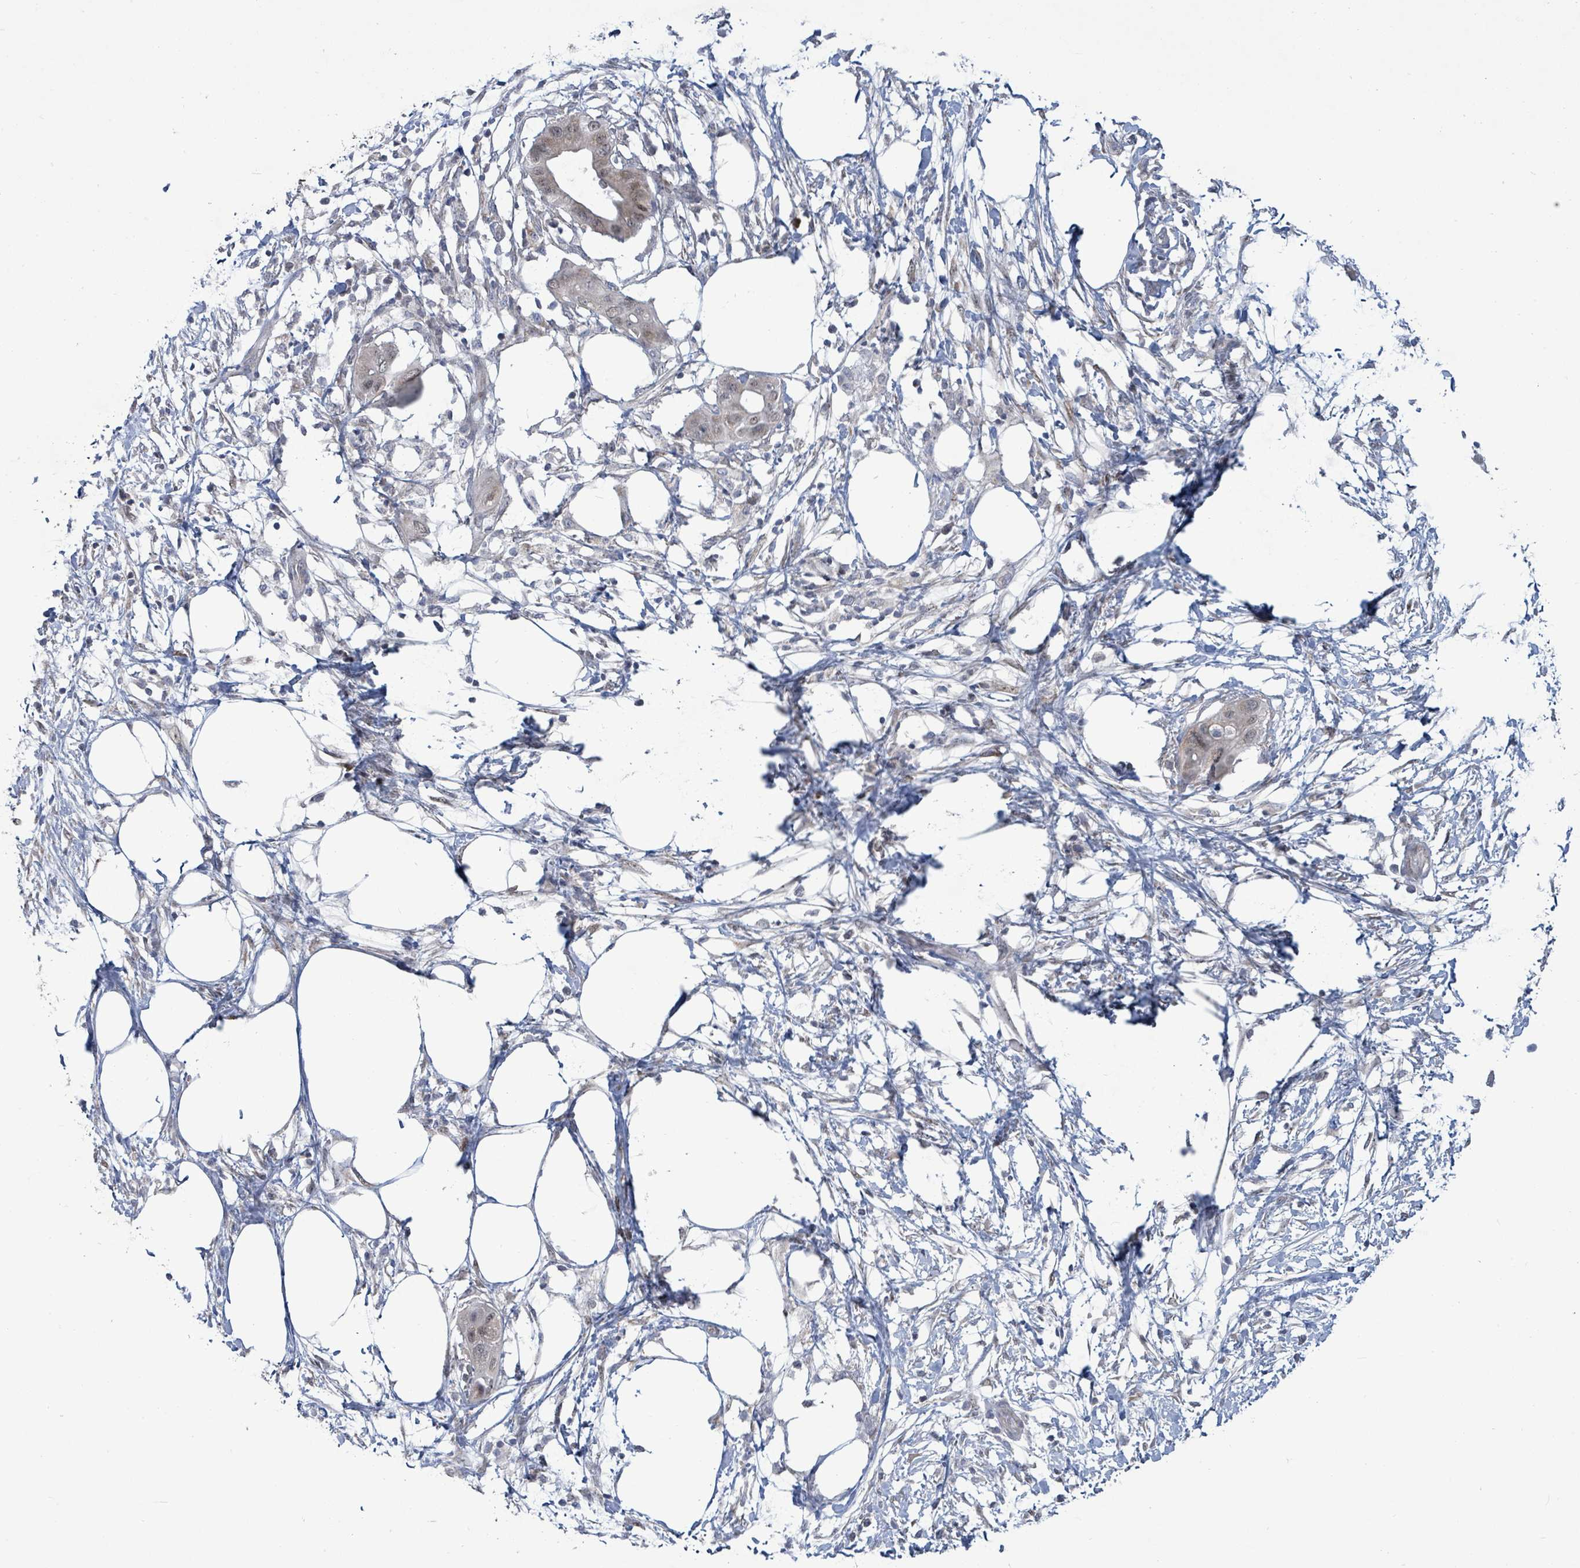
{"staining": {"intensity": "weak", "quantity": "25%-75%", "location": "nuclear"}, "tissue": "pancreatic cancer", "cell_type": "Tumor cells", "image_type": "cancer", "snomed": [{"axis": "morphology", "description": "Adenocarcinoma, NOS"}, {"axis": "topography", "description": "Pancreas"}], "caption": "Immunohistochemistry image of neoplastic tissue: human pancreatic adenocarcinoma stained using immunohistochemistry reveals low levels of weak protein expression localized specifically in the nuclear of tumor cells, appearing as a nuclear brown color.", "gene": "ZFPM1", "patient": {"sex": "male", "age": 68}}